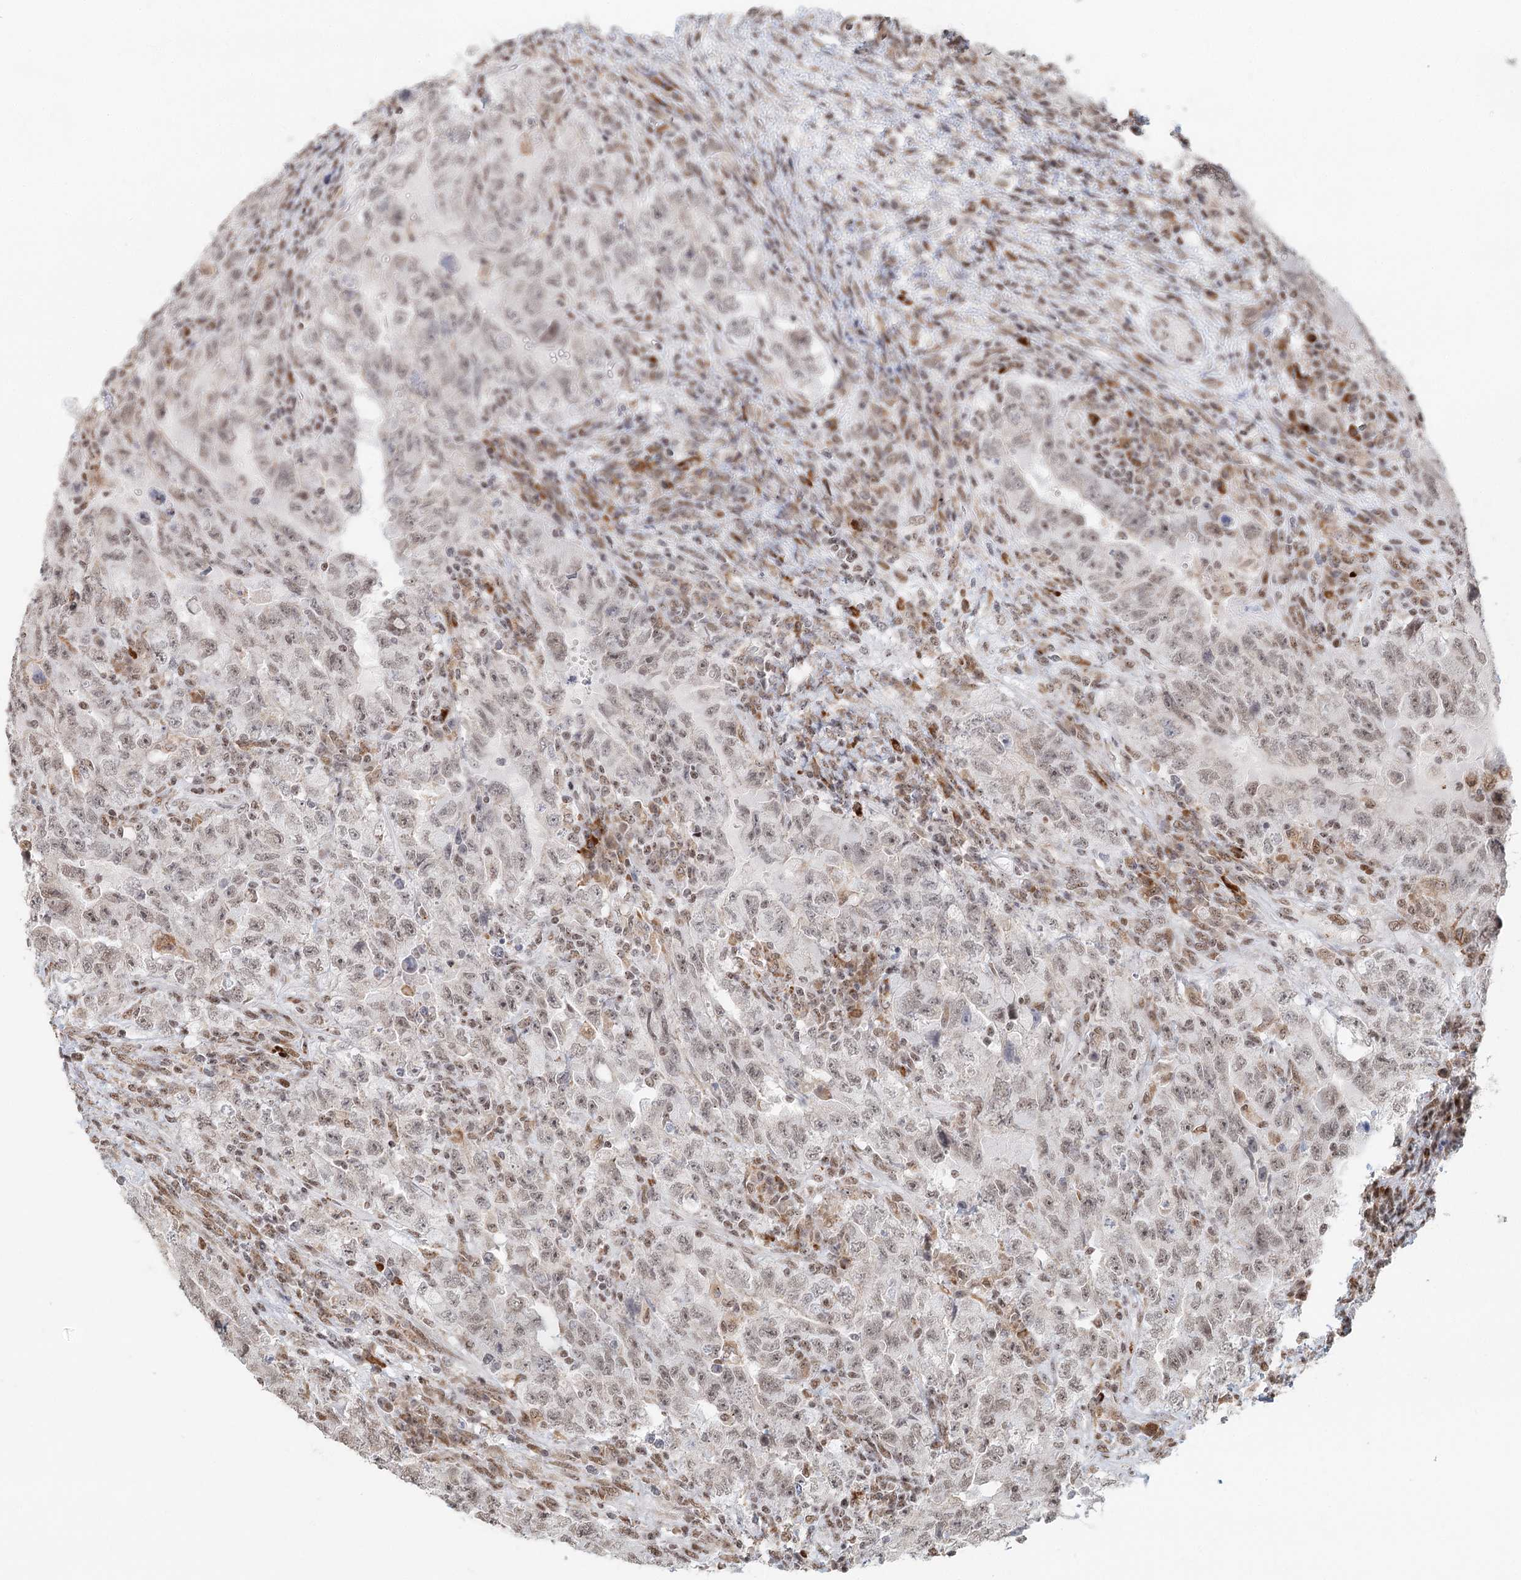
{"staining": {"intensity": "weak", "quantity": ">75%", "location": "nuclear"}, "tissue": "testis cancer", "cell_type": "Tumor cells", "image_type": "cancer", "snomed": [{"axis": "morphology", "description": "Carcinoma, Embryonal, NOS"}, {"axis": "topography", "description": "Testis"}], "caption": "A brown stain shows weak nuclear expression of a protein in human testis embryonal carcinoma tumor cells.", "gene": "BNIP5", "patient": {"sex": "male", "age": 26}}